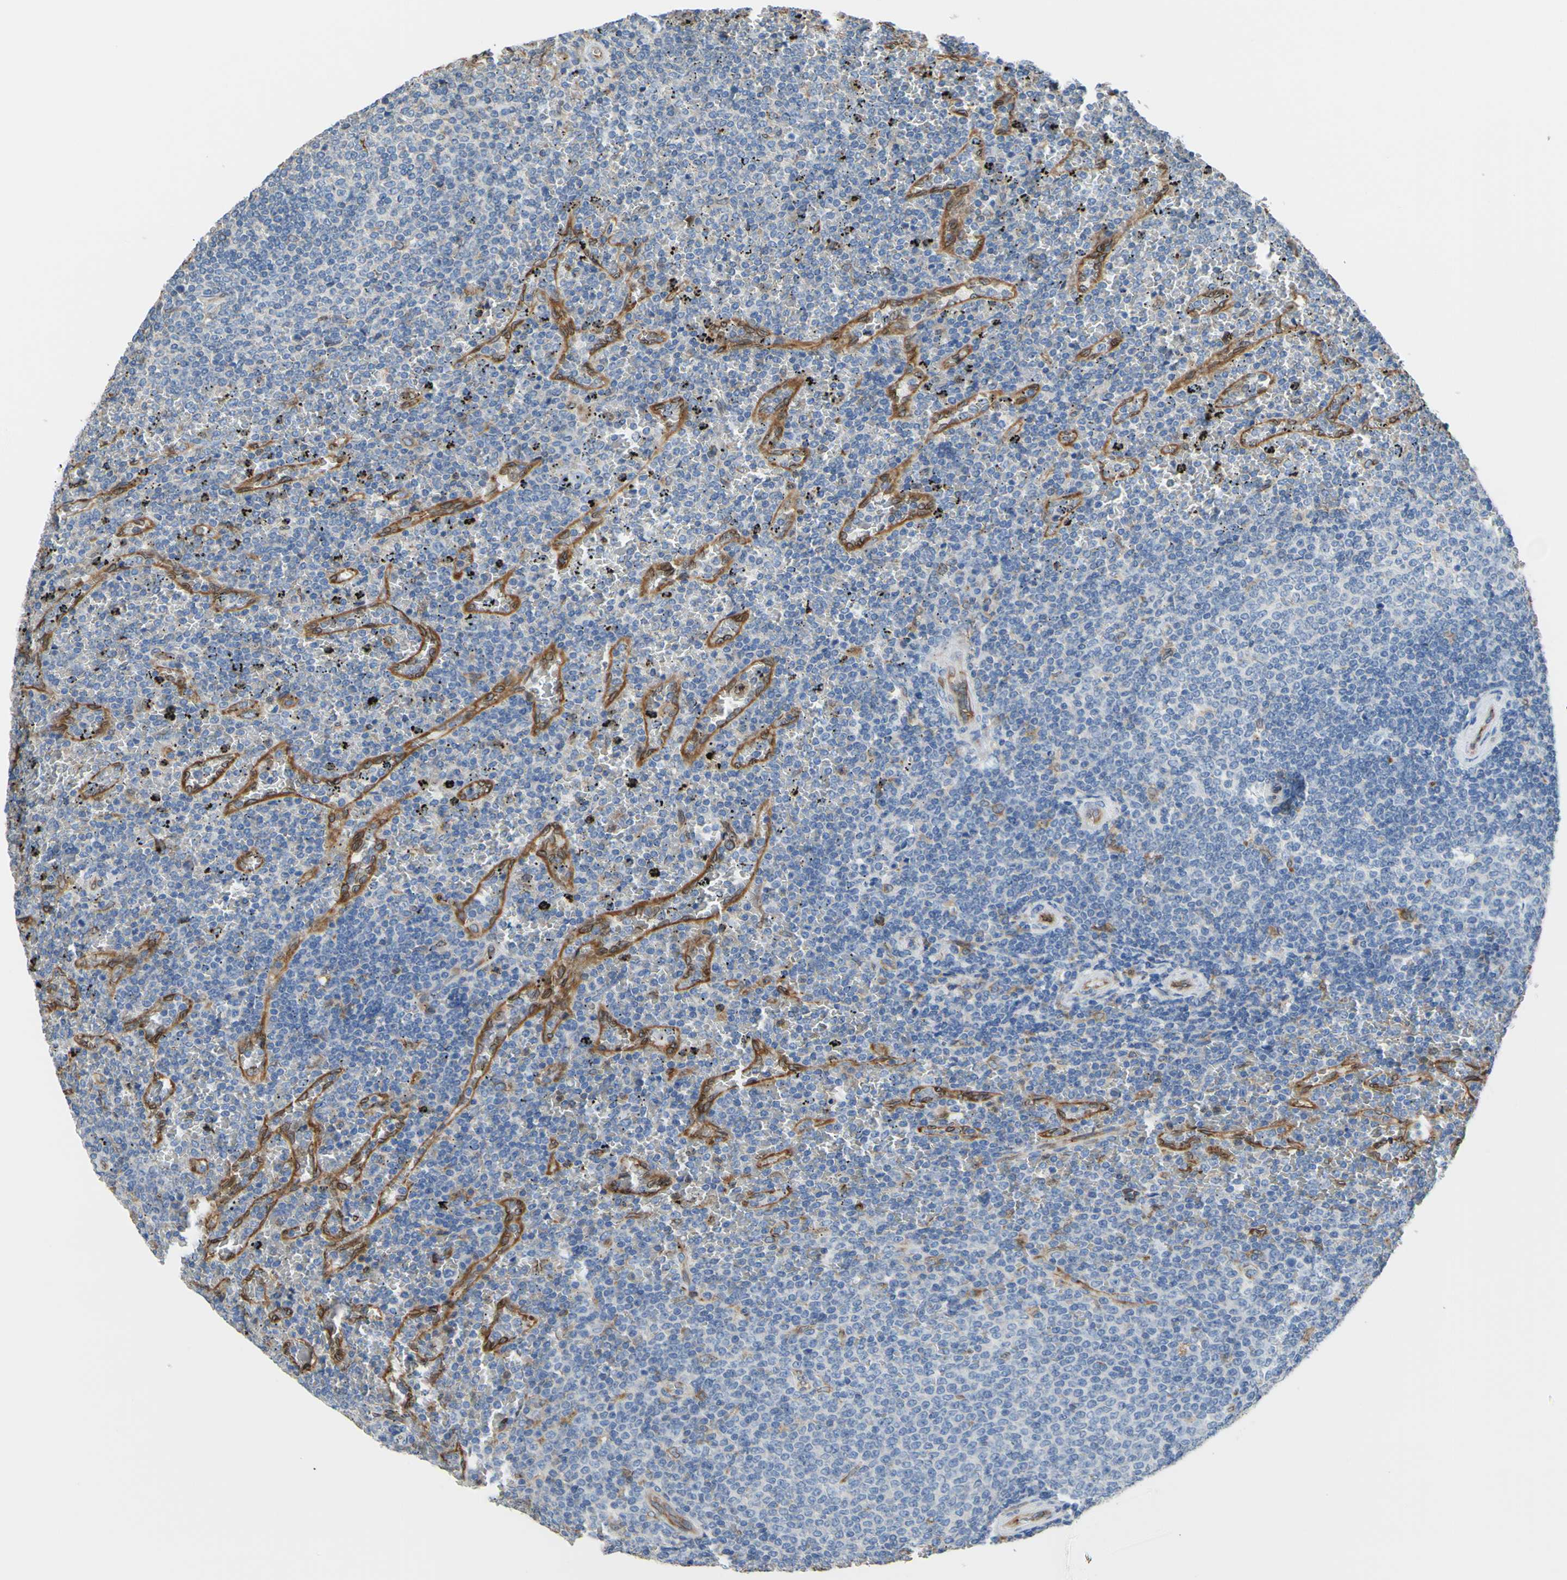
{"staining": {"intensity": "negative", "quantity": "none", "location": "none"}, "tissue": "lymphoma", "cell_type": "Tumor cells", "image_type": "cancer", "snomed": [{"axis": "morphology", "description": "Malignant lymphoma, non-Hodgkin's type, Low grade"}, {"axis": "topography", "description": "Spleen"}], "caption": "Lymphoma was stained to show a protein in brown. There is no significant positivity in tumor cells.", "gene": "MGST2", "patient": {"sex": "female", "age": 77}}